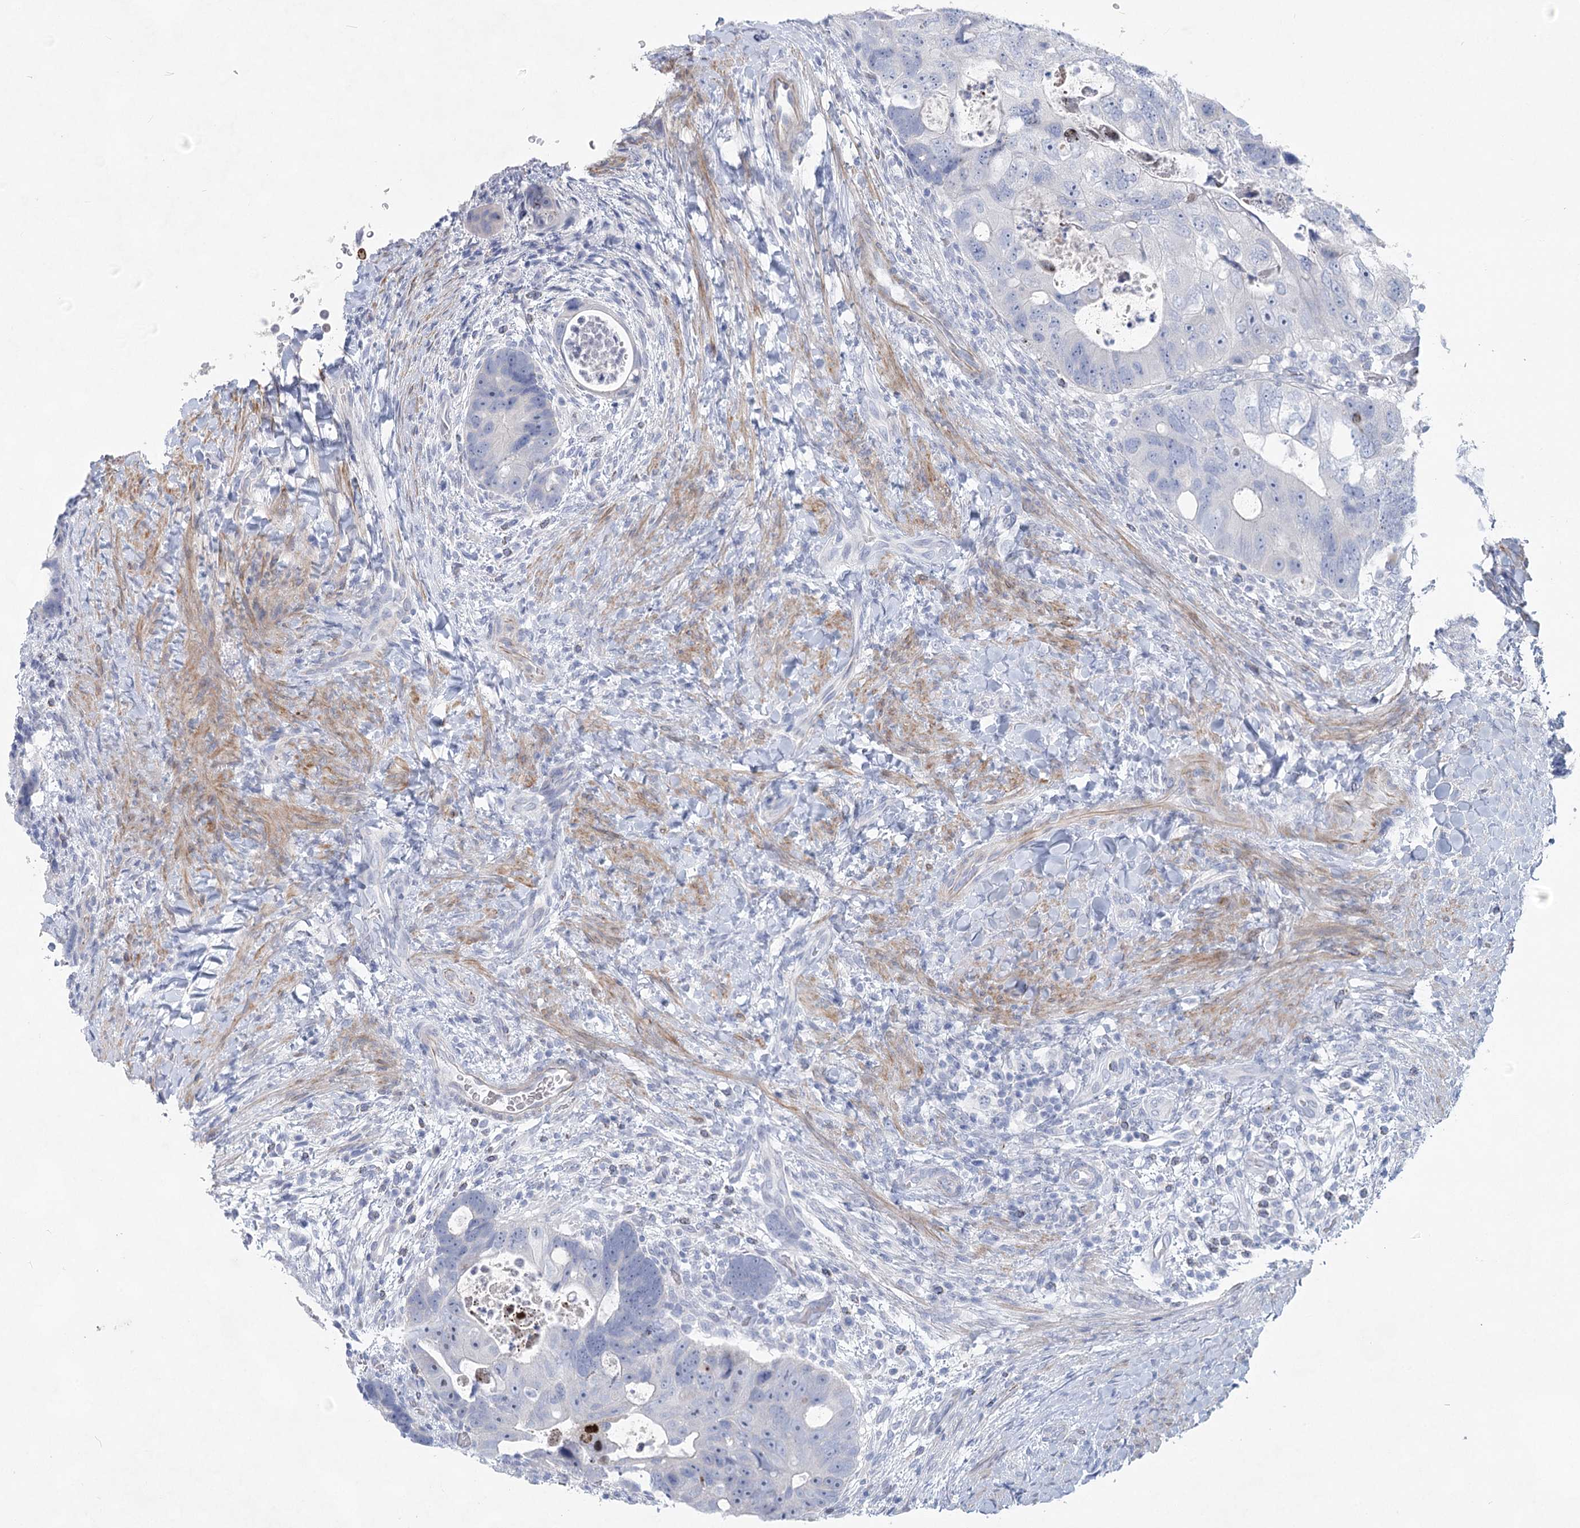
{"staining": {"intensity": "negative", "quantity": "none", "location": "none"}, "tissue": "colorectal cancer", "cell_type": "Tumor cells", "image_type": "cancer", "snomed": [{"axis": "morphology", "description": "Adenocarcinoma, NOS"}, {"axis": "topography", "description": "Rectum"}], "caption": "IHC histopathology image of neoplastic tissue: colorectal cancer stained with DAB exhibits no significant protein positivity in tumor cells.", "gene": "WDR74", "patient": {"sex": "male", "age": 59}}